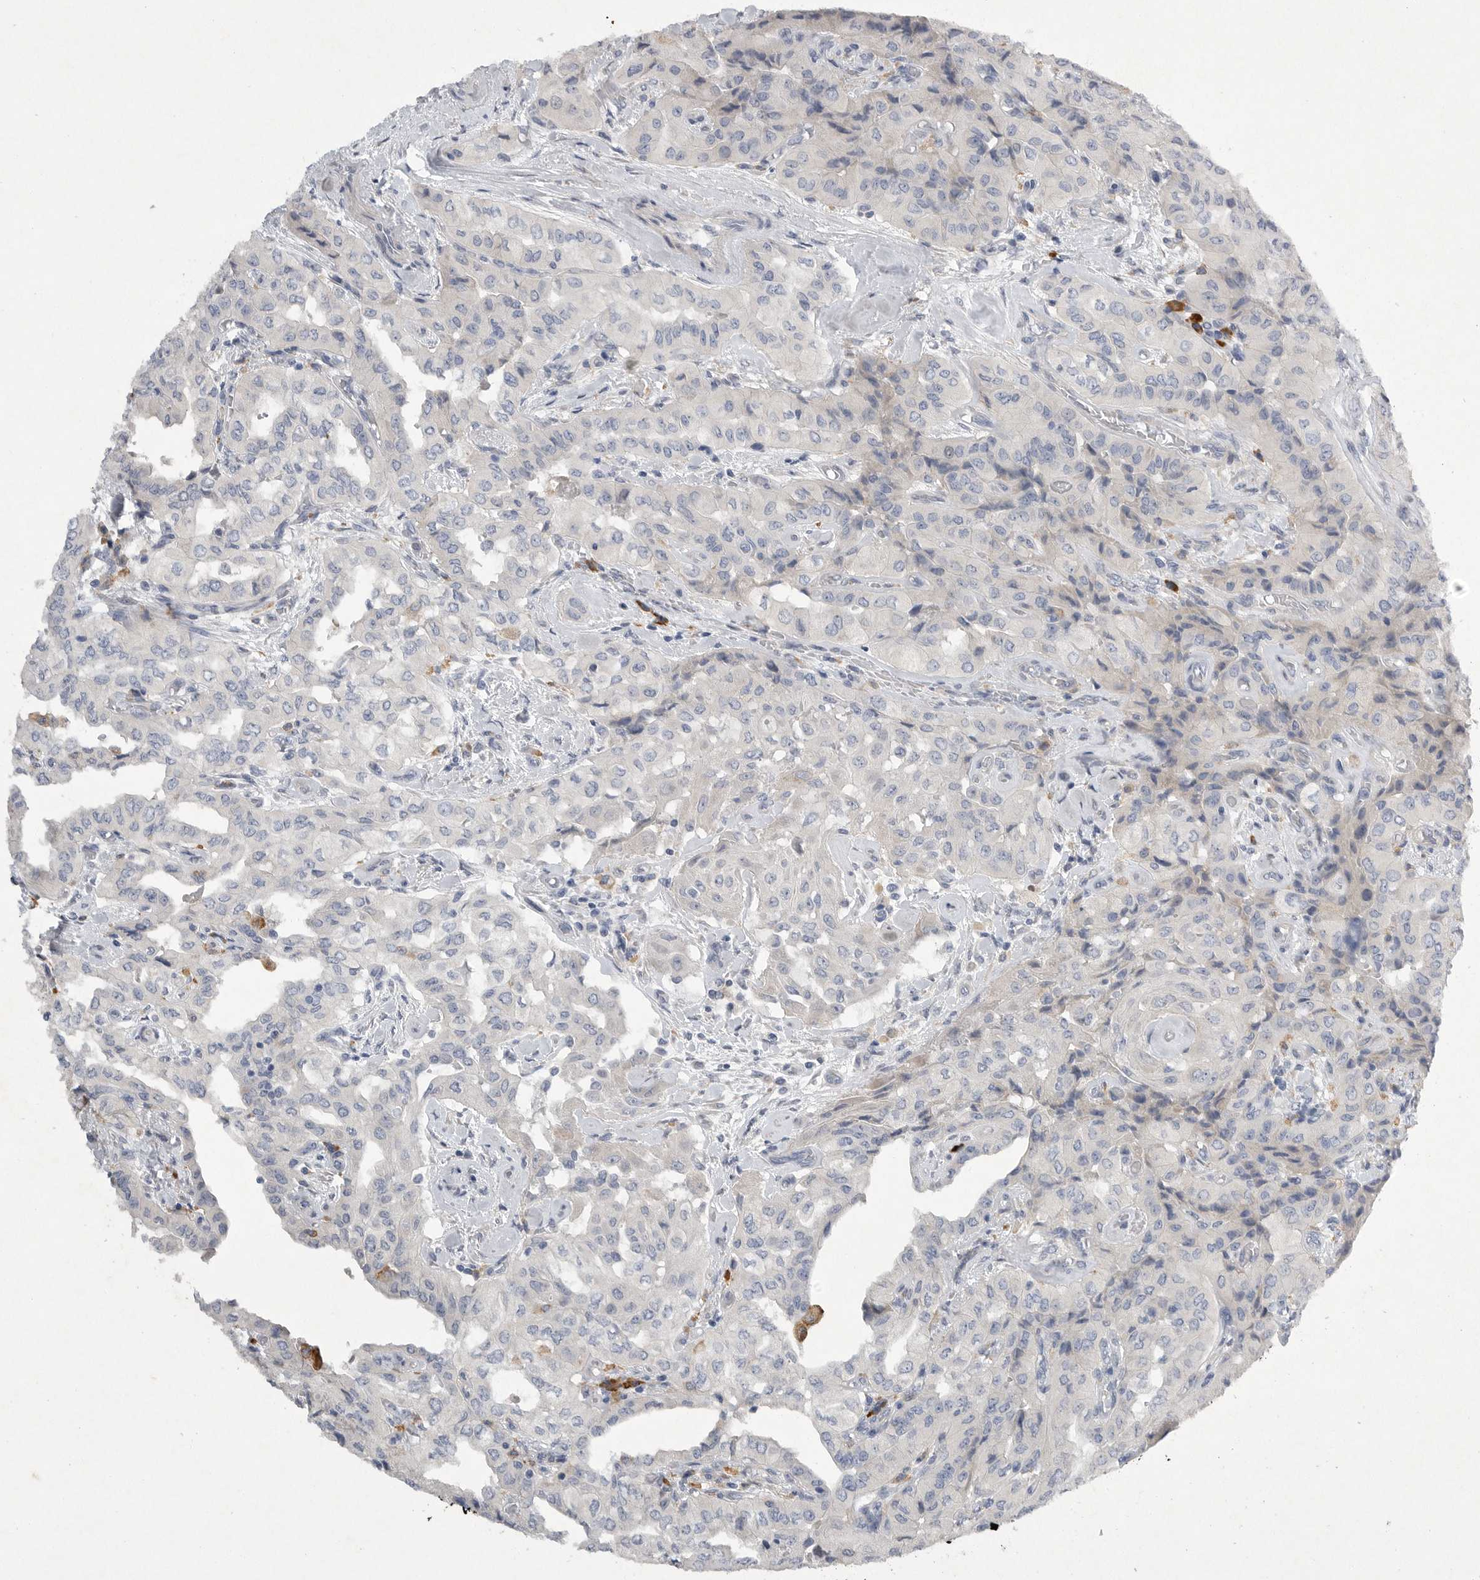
{"staining": {"intensity": "negative", "quantity": "none", "location": "none"}, "tissue": "thyroid cancer", "cell_type": "Tumor cells", "image_type": "cancer", "snomed": [{"axis": "morphology", "description": "Papillary adenocarcinoma, NOS"}, {"axis": "topography", "description": "Thyroid gland"}], "caption": "Tumor cells show no significant protein positivity in thyroid cancer.", "gene": "EDEM3", "patient": {"sex": "female", "age": 59}}